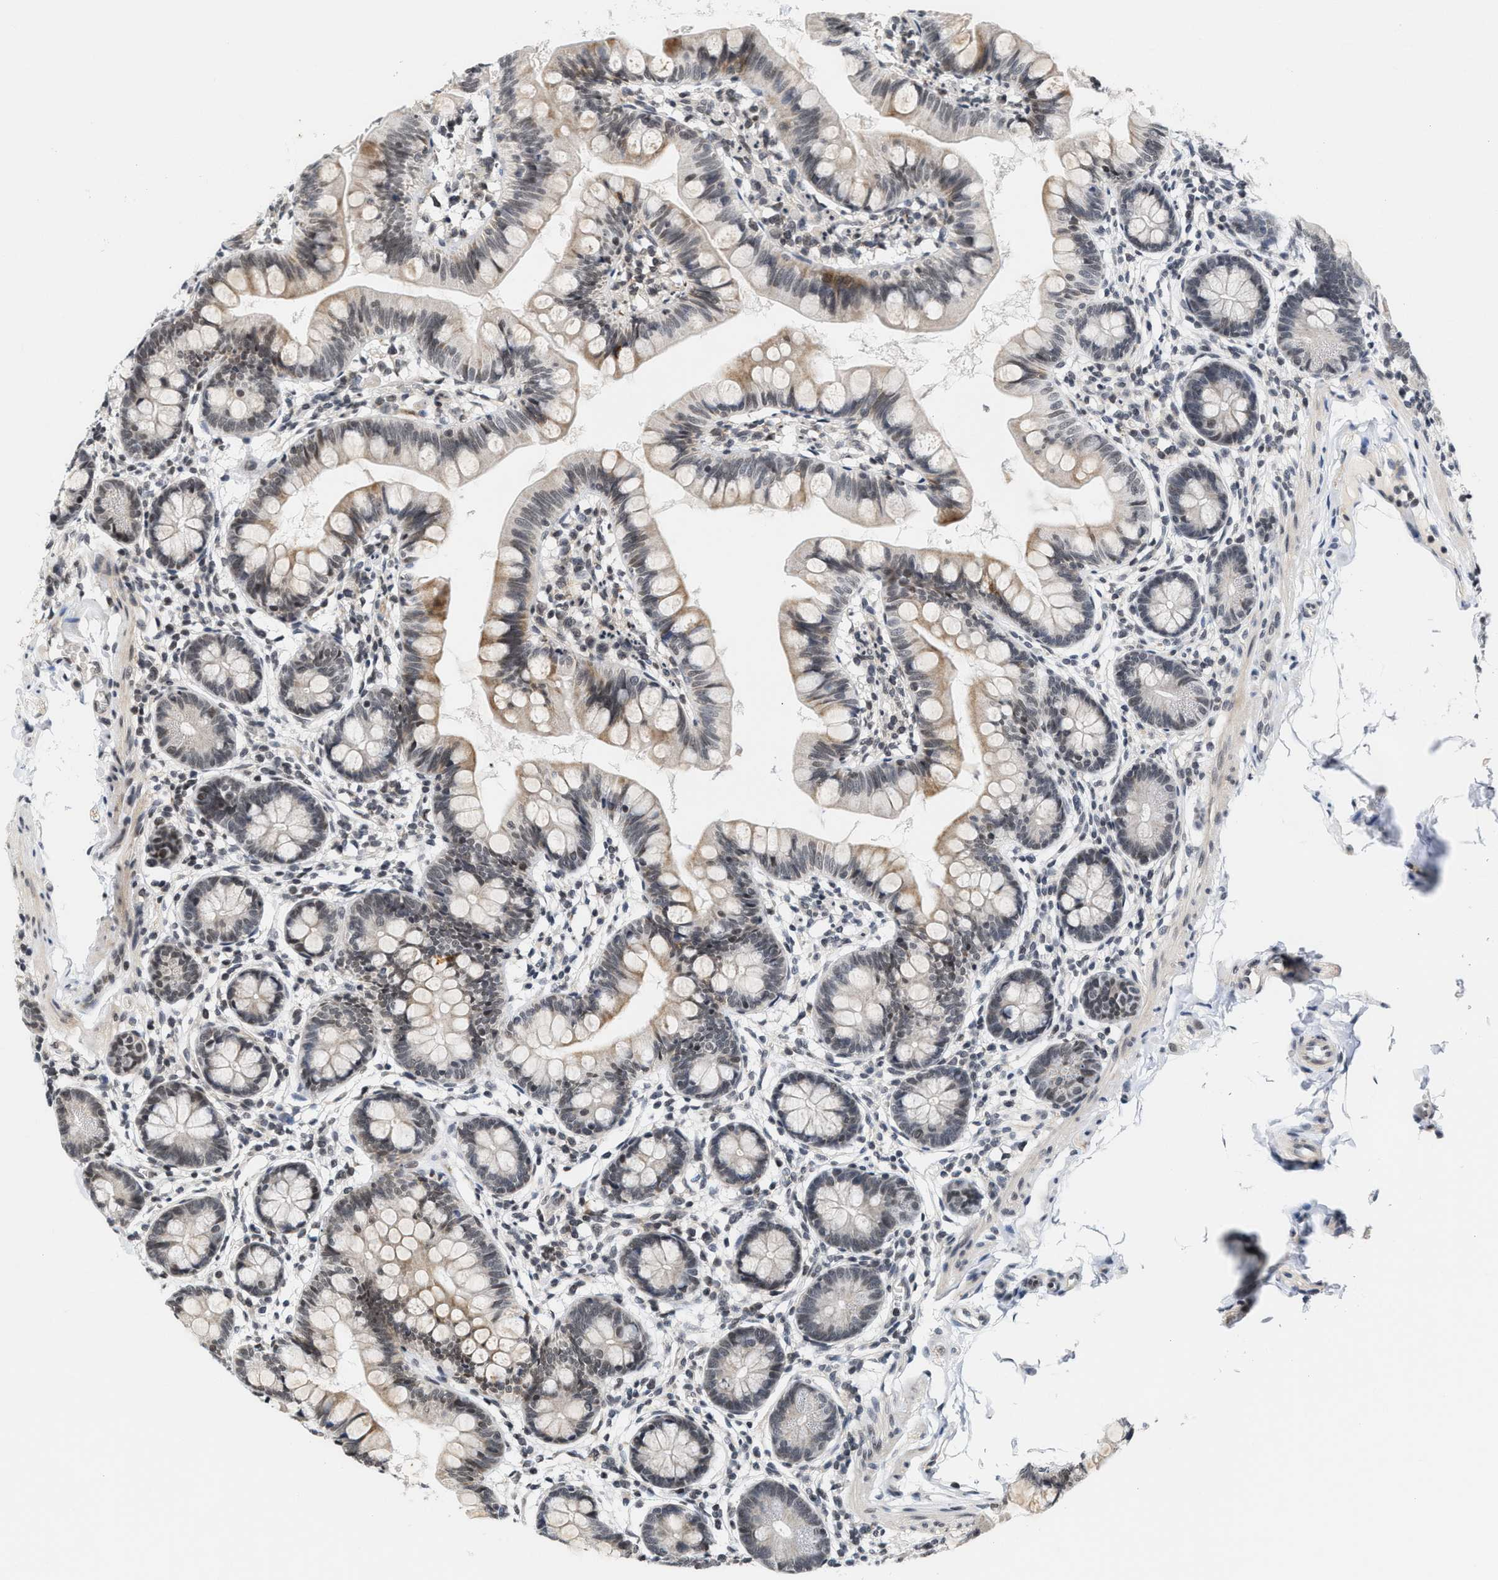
{"staining": {"intensity": "moderate", "quantity": "25%-75%", "location": "cytoplasmic/membranous,nuclear"}, "tissue": "small intestine", "cell_type": "Glandular cells", "image_type": "normal", "snomed": [{"axis": "morphology", "description": "Normal tissue, NOS"}, {"axis": "topography", "description": "Small intestine"}], "caption": "Approximately 25%-75% of glandular cells in normal small intestine demonstrate moderate cytoplasmic/membranous,nuclear protein positivity as visualized by brown immunohistochemical staining.", "gene": "ANKRD6", "patient": {"sex": "male", "age": 7}}